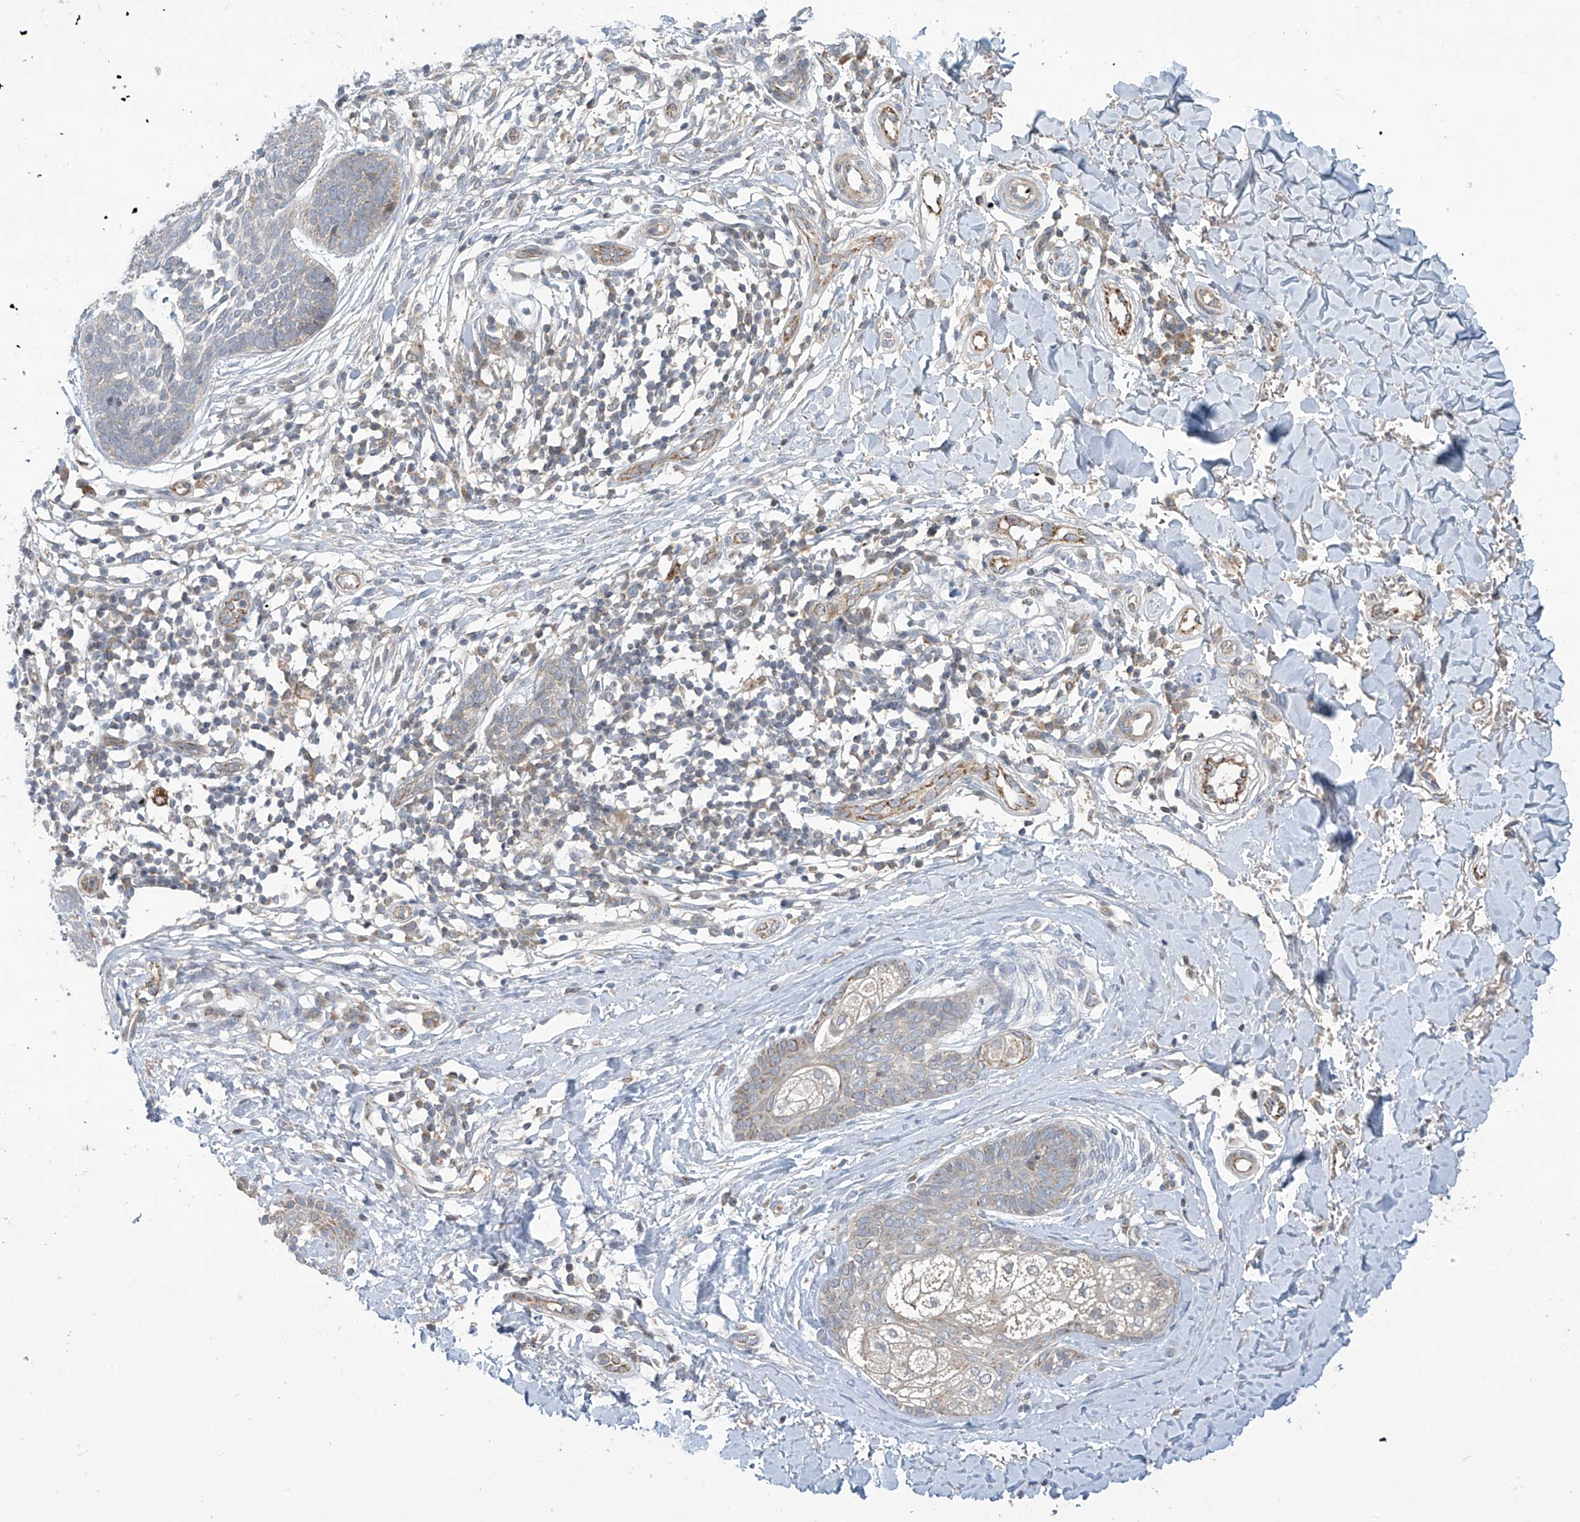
{"staining": {"intensity": "negative", "quantity": "none", "location": "none"}, "tissue": "skin cancer", "cell_type": "Tumor cells", "image_type": "cancer", "snomed": [{"axis": "morphology", "description": "Basal cell carcinoma"}, {"axis": "topography", "description": "Skin"}], "caption": "A micrograph of skin cancer stained for a protein shows no brown staining in tumor cells. (DAB (3,3'-diaminobenzidine) immunohistochemistry visualized using brightfield microscopy, high magnification).", "gene": "SCGB1D2", "patient": {"sex": "female", "age": 64}}